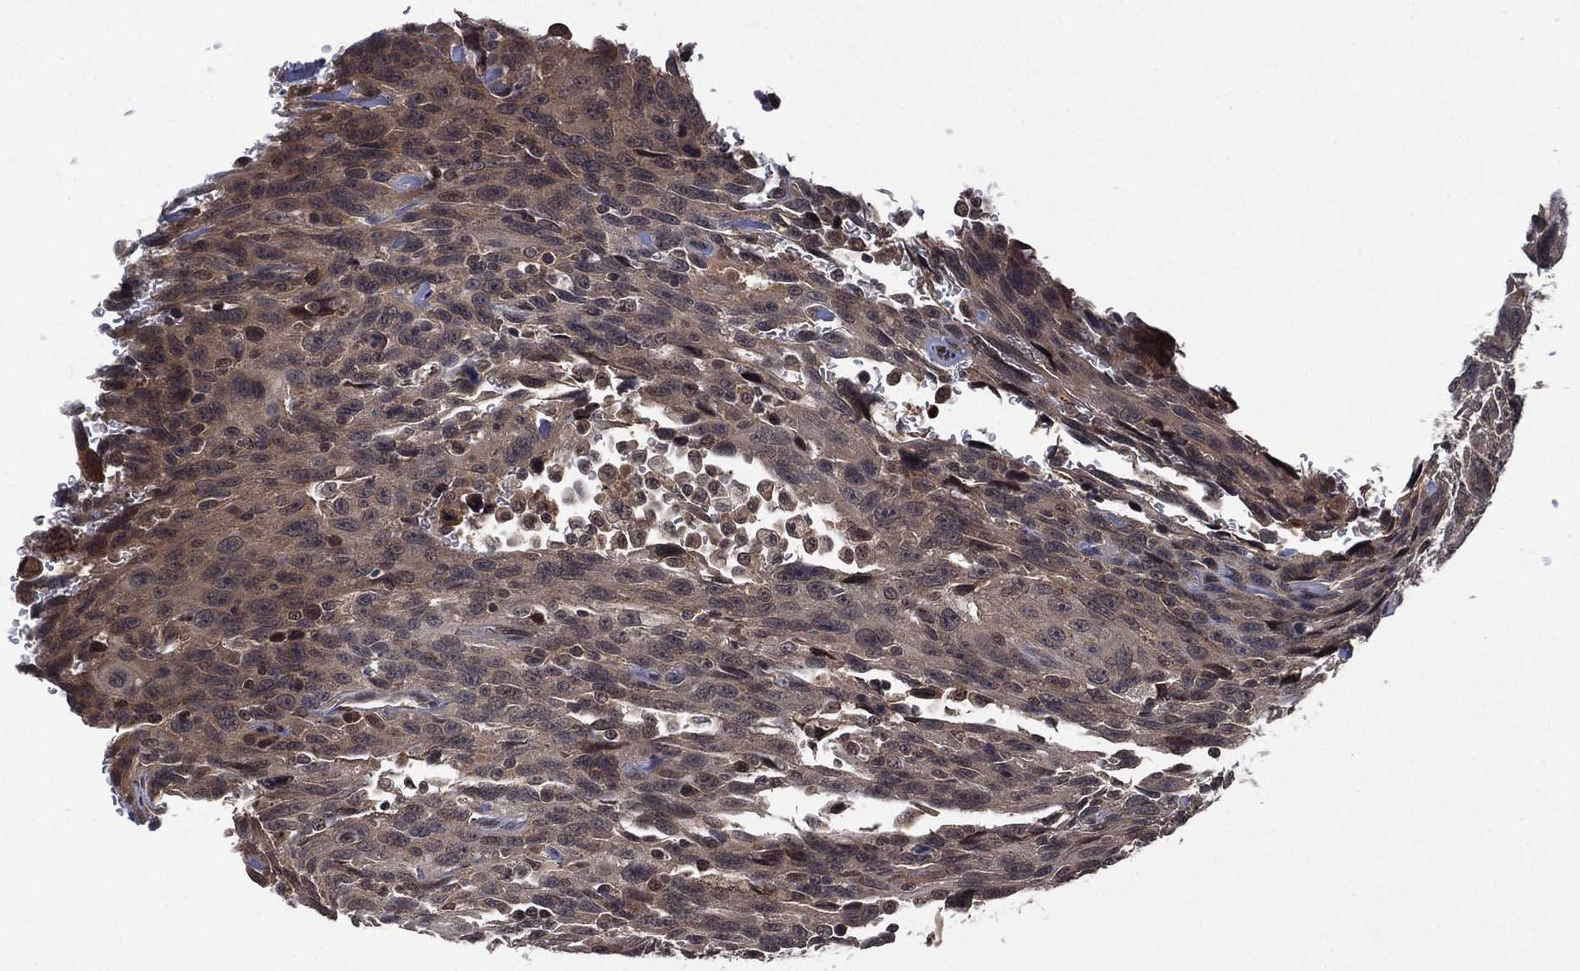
{"staining": {"intensity": "negative", "quantity": "none", "location": "none"}, "tissue": "urothelial cancer", "cell_type": "Tumor cells", "image_type": "cancer", "snomed": [{"axis": "morphology", "description": "Urothelial carcinoma, NOS"}, {"axis": "morphology", "description": "Urothelial carcinoma, High grade"}, {"axis": "topography", "description": "Urinary bladder"}], "caption": "Immunohistochemistry histopathology image of human transitional cell carcinoma stained for a protein (brown), which shows no expression in tumor cells.", "gene": "ATG4B", "patient": {"sex": "female", "age": 73}}